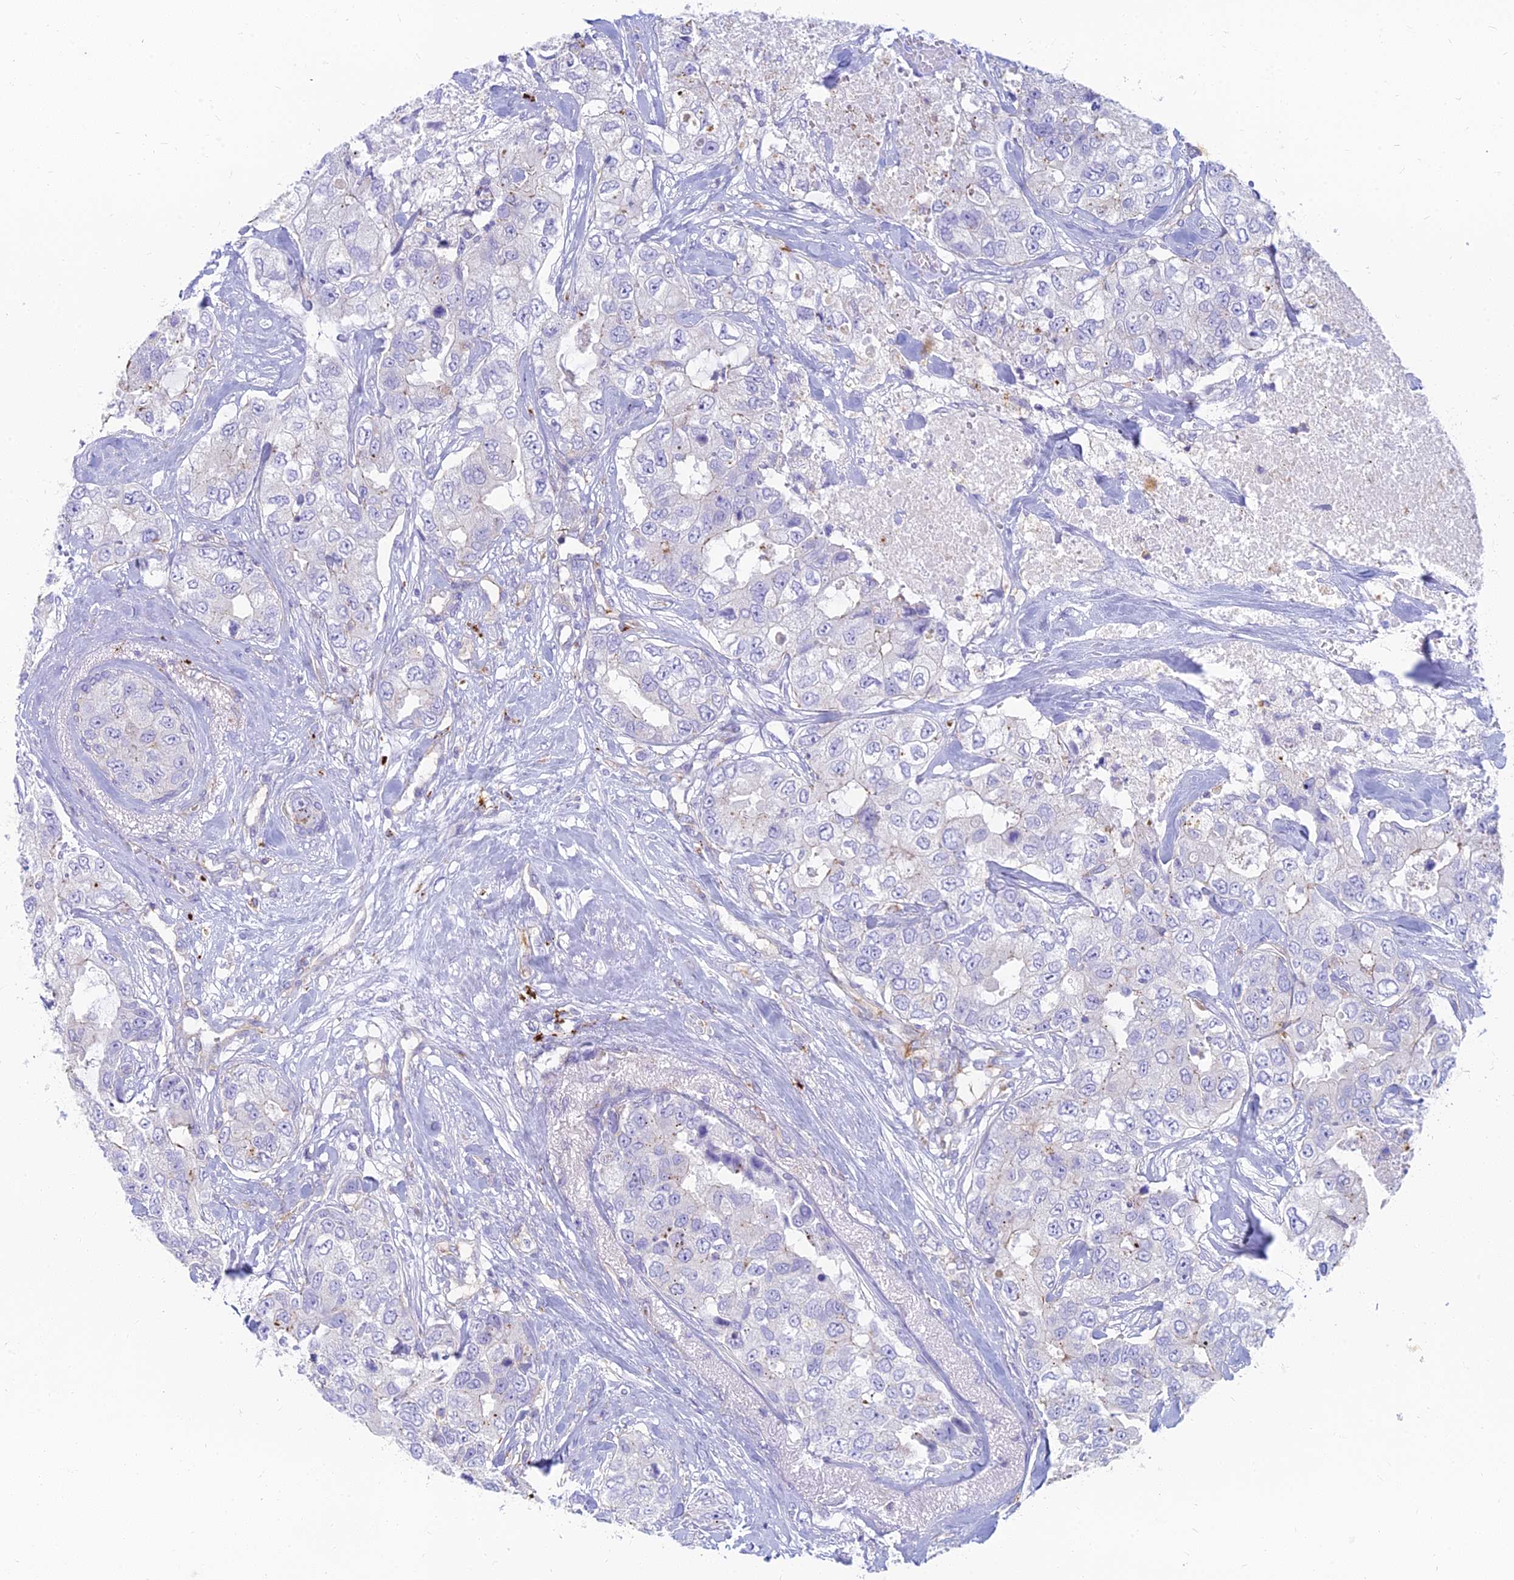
{"staining": {"intensity": "negative", "quantity": "none", "location": "none"}, "tissue": "breast cancer", "cell_type": "Tumor cells", "image_type": "cancer", "snomed": [{"axis": "morphology", "description": "Duct carcinoma"}, {"axis": "topography", "description": "Breast"}], "caption": "An immunohistochemistry image of breast cancer (intraductal carcinoma) is shown. There is no staining in tumor cells of breast cancer (intraductal carcinoma). (Stains: DAB immunohistochemistry with hematoxylin counter stain, Microscopy: brightfield microscopy at high magnification).", "gene": "STRN4", "patient": {"sex": "female", "age": 62}}